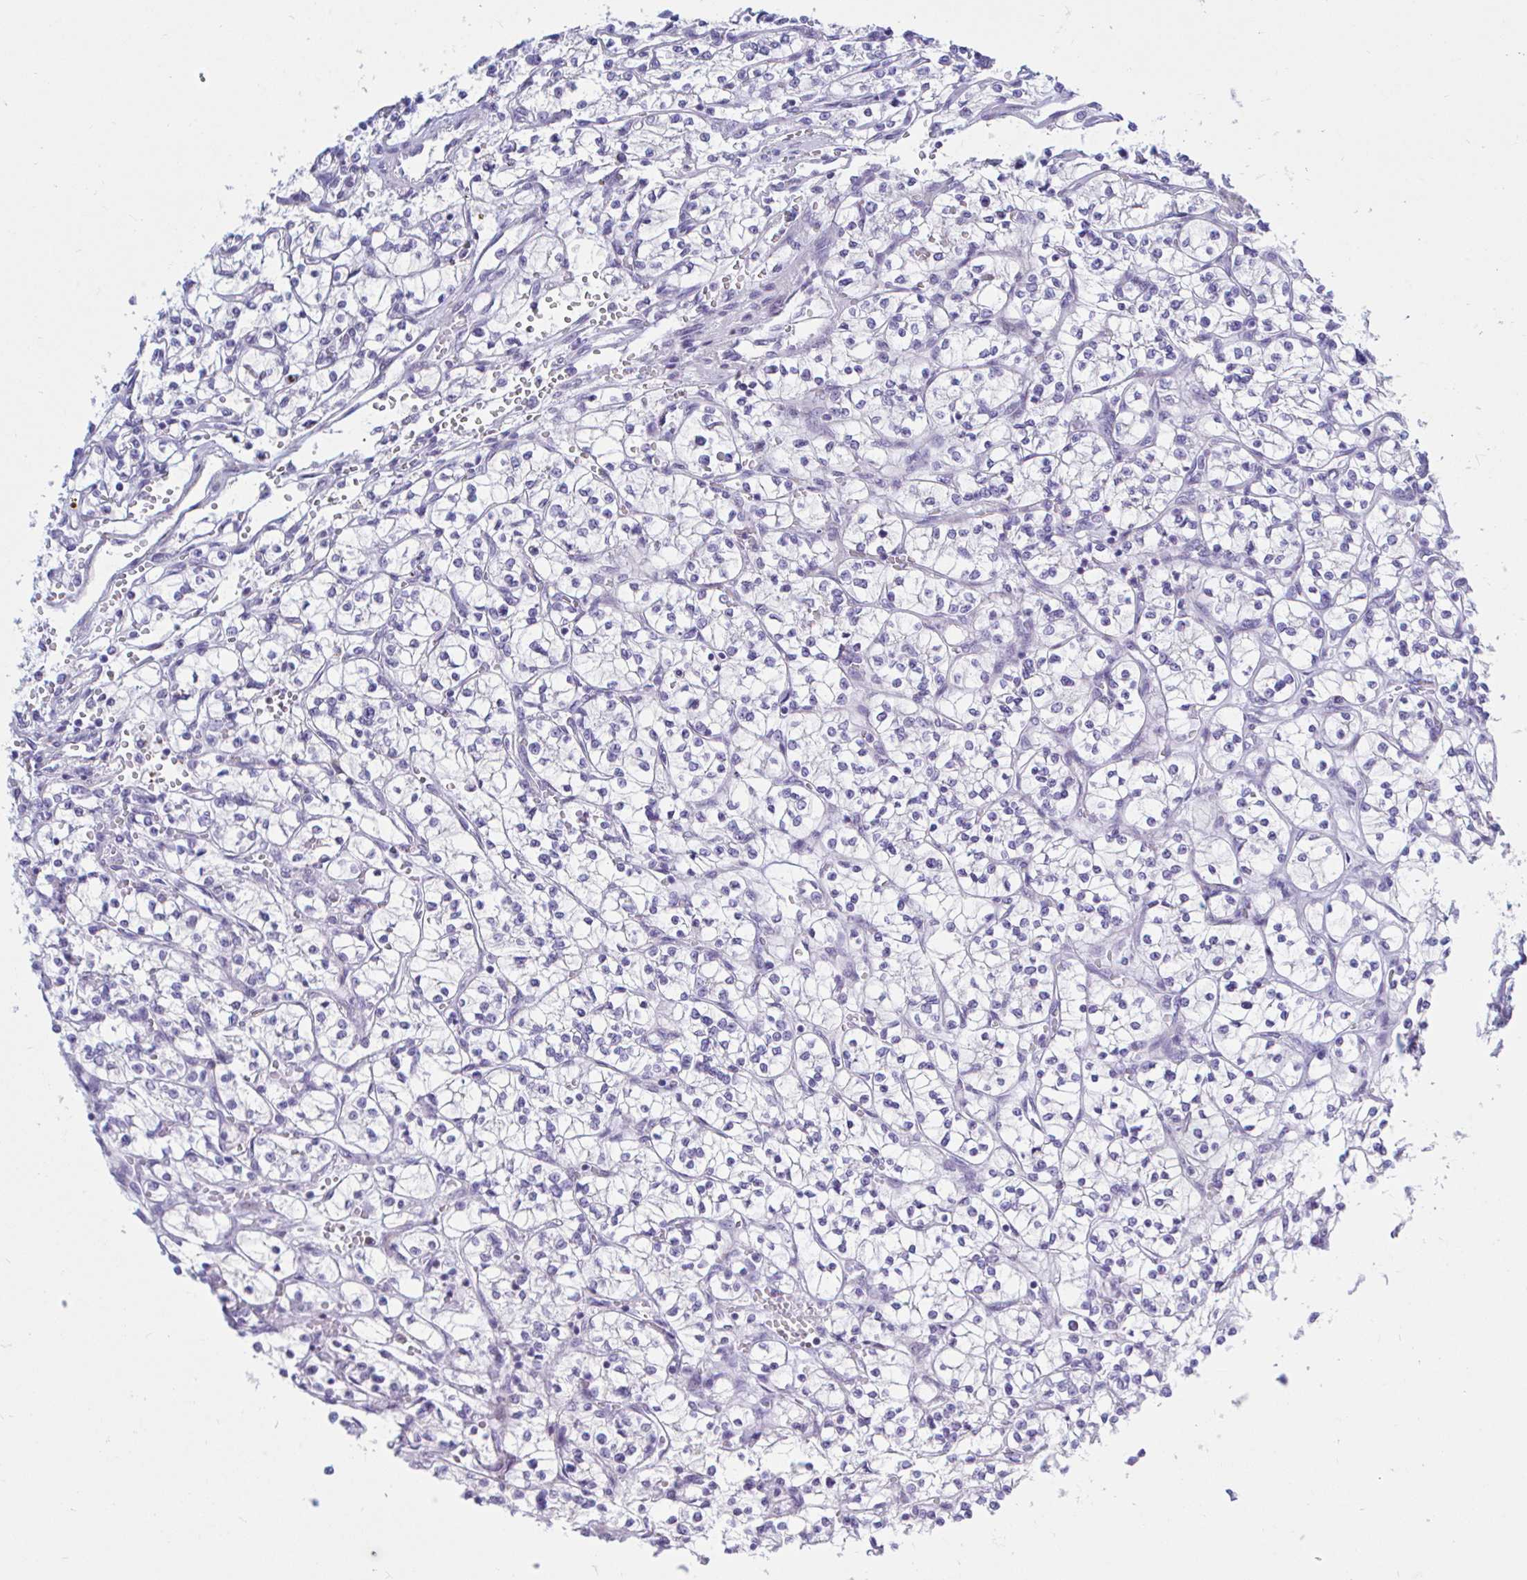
{"staining": {"intensity": "negative", "quantity": "none", "location": "none"}, "tissue": "renal cancer", "cell_type": "Tumor cells", "image_type": "cancer", "snomed": [{"axis": "morphology", "description": "Adenocarcinoma, NOS"}, {"axis": "topography", "description": "Kidney"}], "caption": "This is an immunohistochemistry image of adenocarcinoma (renal). There is no expression in tumor cells.", "gene": "NBPF3", "patient": {"sex": "female", "age": 64}}